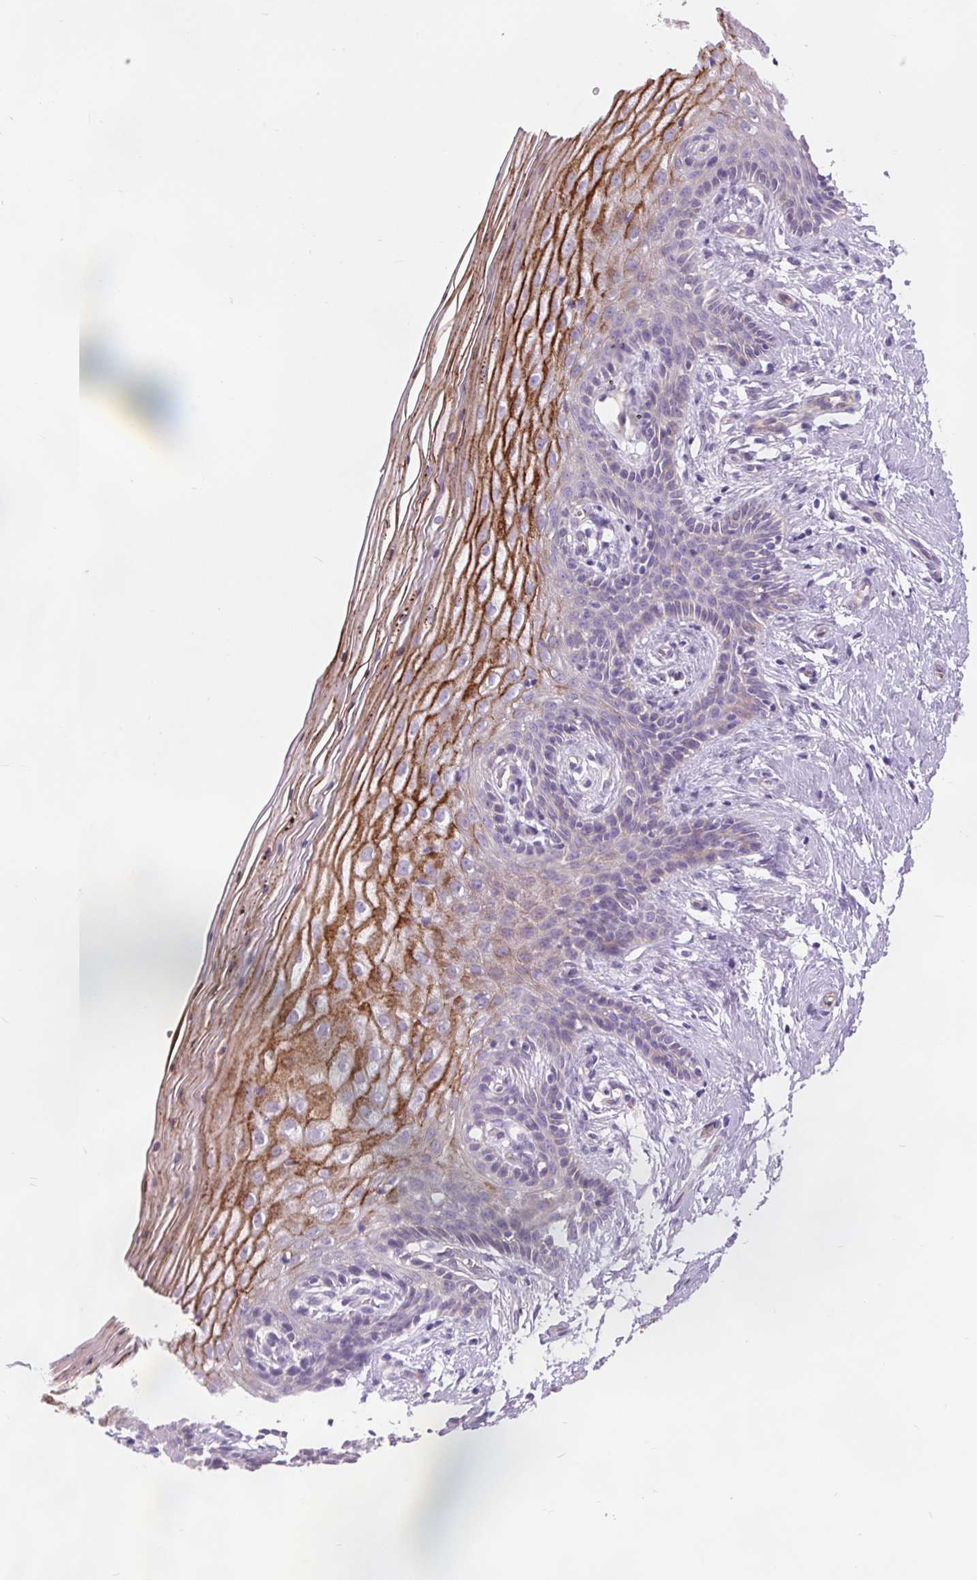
{"staining": {"intensity": "moderate", "quantity": "25%-75%", "location": "cytoplasmic/membranous"}, "tissue": "vagina", "cell_type": "Squamous epithelial cells", "image_type": "normal", "snomed": [{"axis": "morphology", "description": "Normal tissue, NOS"}, {"axis": "topography", "description": "Vagina"}], "caption": "Immunohistochemical staining of normal human vagina displays moderate cytoplasmic/membranous protein staining in approximately 25%-75% of squamous epithelial cells. The staining was performed using DAB, with brown indicating positive protein expression. Nuclei are stained blue with hematoxylin.", "gene": "DIXDC1", "patient": {"sex": "female", "age": 45}}